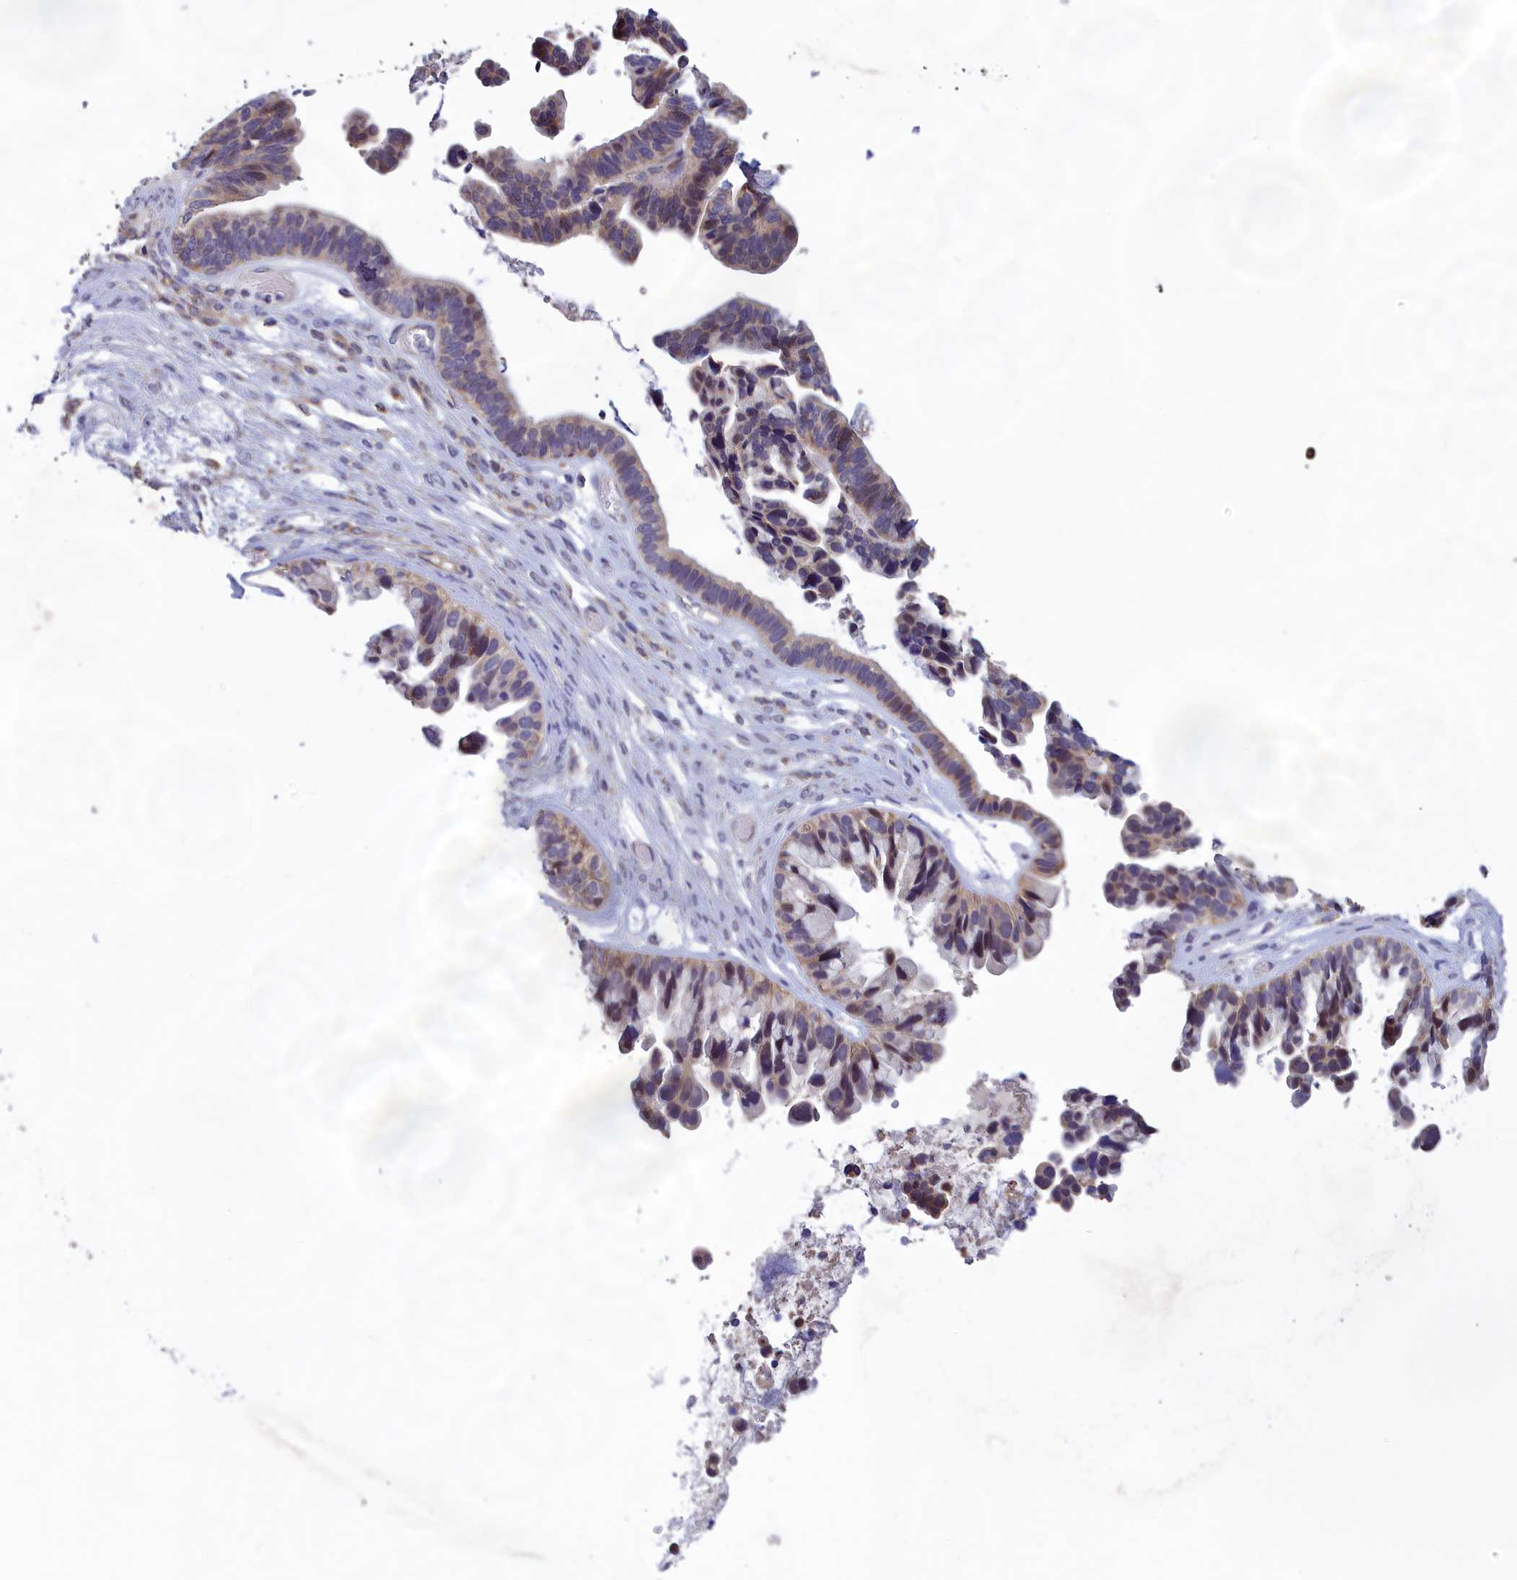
{"staining": {"intensity": "moderate", "quantity": "<25%", "location": "nuclear"}, "tissue": "ovarian cancer", "cell_type": "Tumor cells", "image_type": "cancer", "snomed": [{"axis": "morphology", "description": "Cystadenocarcinoma, serous, NOS"}, {"axis": "topography", "description": "Ovary"}], "caption": "Moderate nuclear protein staining is seen in about <25% of tumor cells in ovarian cancer (serous cystadenocarcinoma).", "gene": "HECA", "patient": {"sex": "female", "age": 56}}